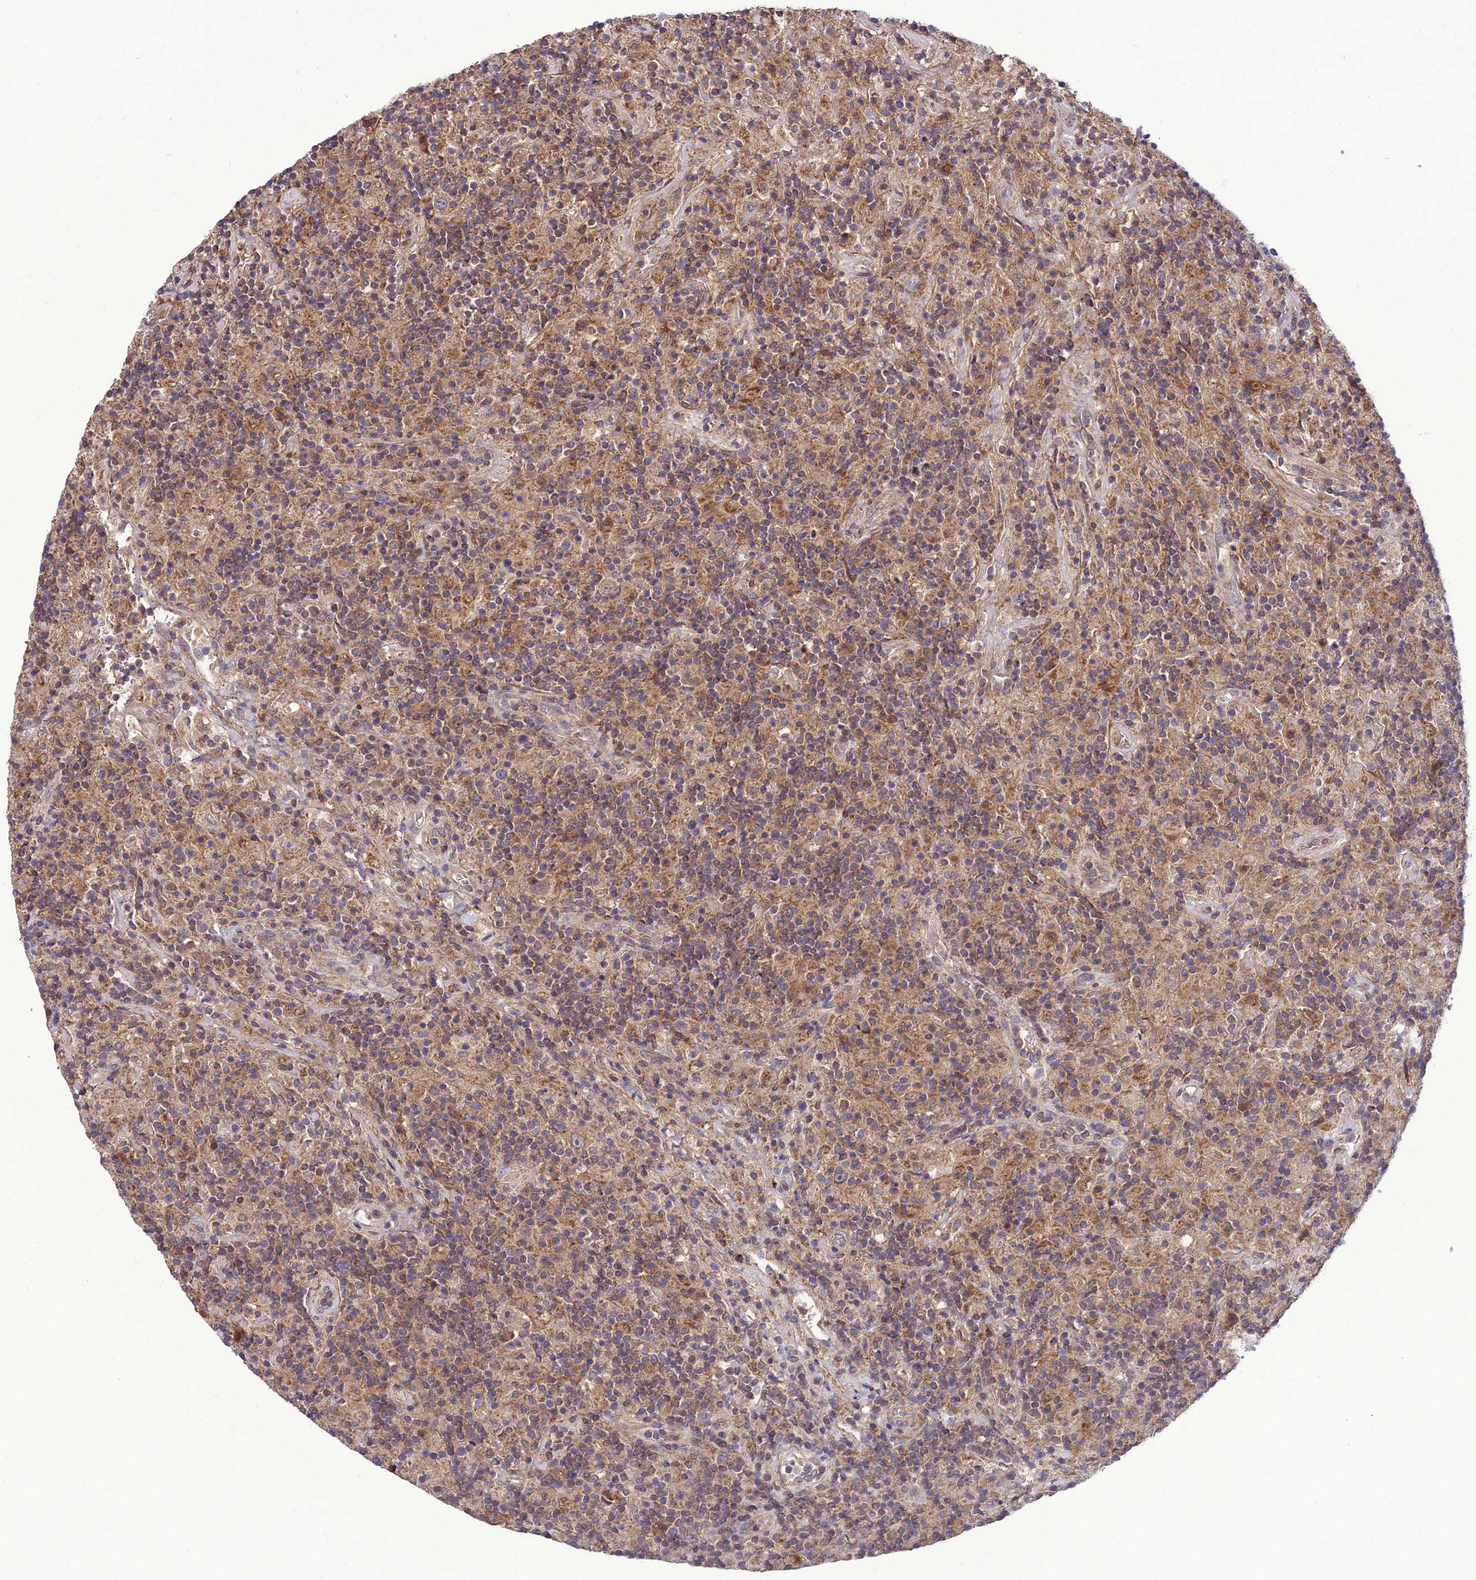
{"staining": {"intensity": "weak", "quantity": "25%-75%", "location": "cytoplasmic/membranous"}, "tissue": "lymphoma", "cell_type": "Tumor cells", "image_type": "cancer", "snomed": [{"axis": "morphology", "description": "Hodgkin's disease, NOS"}, {"axis": "topography", "description": "Lymph node"}], "caption": "A brown stain highlights weak cytoplasmic/membranous positivity of a protein in Hodgkin's disease tumor cells.", "gene": "PPIL3", "patient": {"sex": "male", "age": 70}}